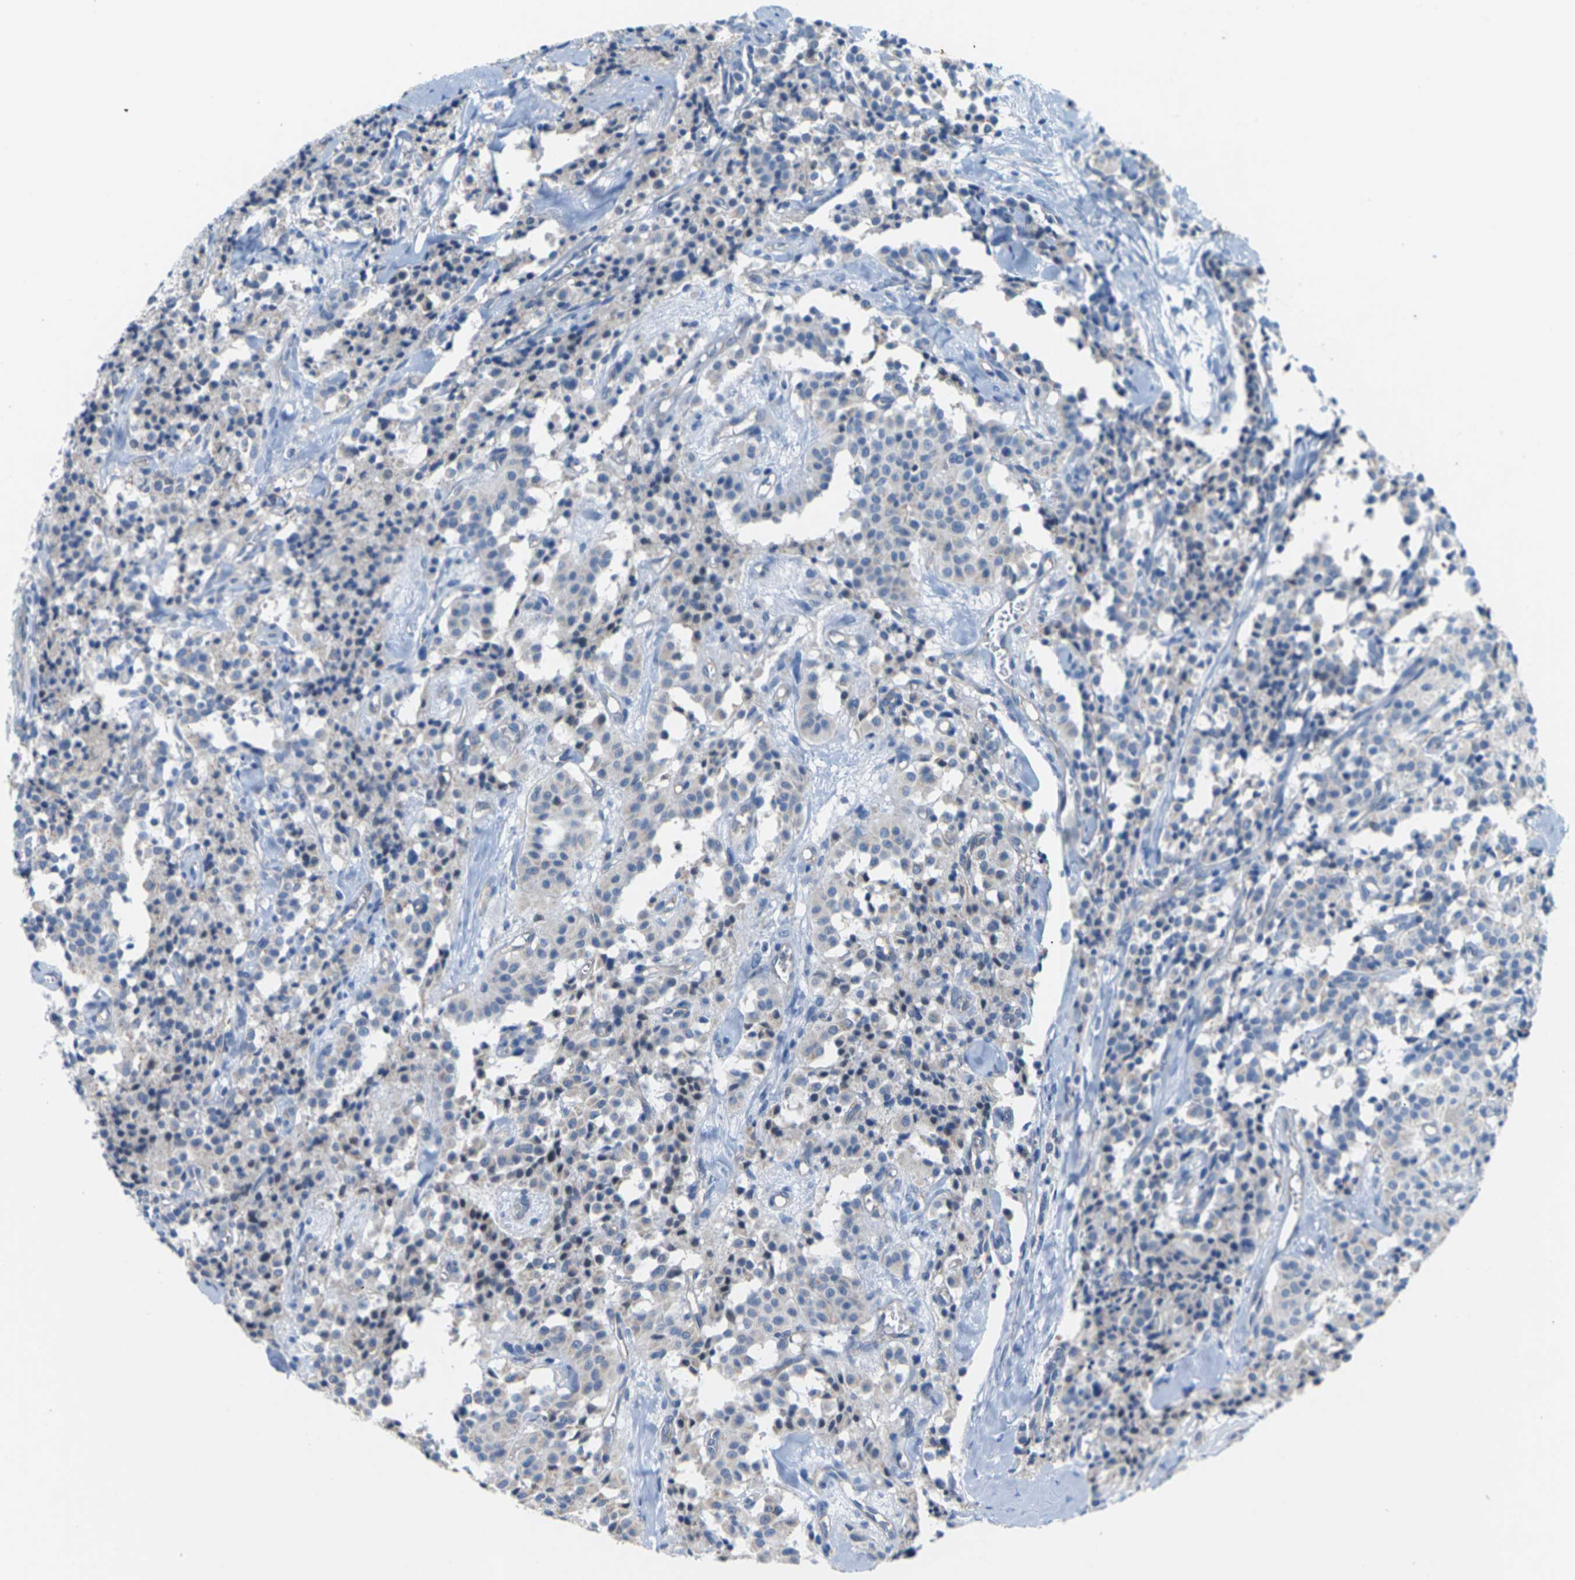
{"staining": {"intensity": "negative", "quantity": "none", "location": "none"}, "tissue": "carcinoid", "cell_type": "Tumor cells", "image_type": "cancer", "snomed": [{"axis": "morphology", "description": "Carcinoid, malignant, NOS"}, {"axis": "topography", "description": "Lung"}], "caption": "Carcinoid stained for a protein using IHC exhibits no expression tumor cells.", "gene": "ITGA5", "patient": {"sex": "male", "age": 30}}